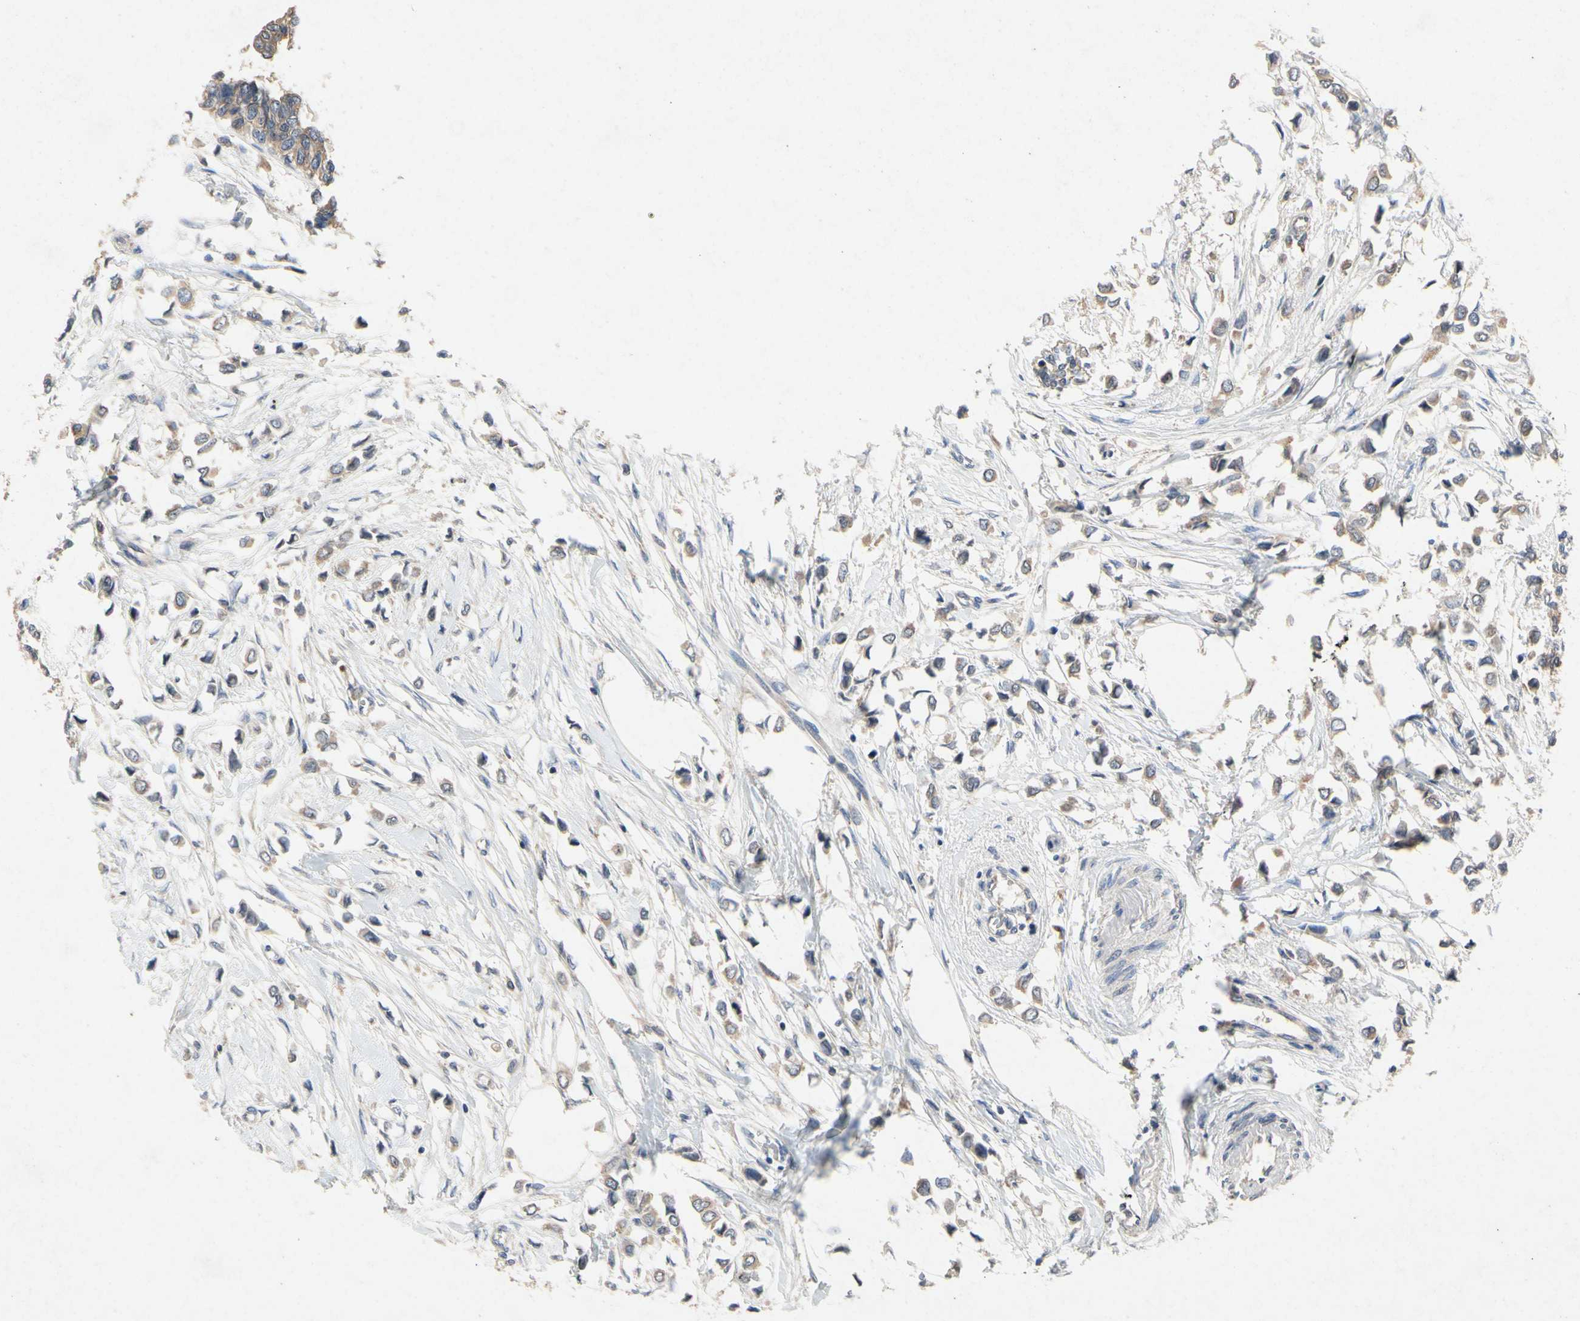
{"staining": {"intensity": "weak", "quantity": ">75%", "location": "cytoplasmic/membranous"}, "tissue": "breast cancer", "cell_type": "Tumor cells", "image_type": "cancer", "snomed": [{"axis": "morphology", "description": "Lobular carcinoma"}, {"axis": "topography", "description": "Breast"}], "caption": "Tumor cells exhibit low levels of weak cytoplasmic/membranous positivity in about >75% of cells in breast cancer (lobular carcinoma). (DAB IHC with brightfield microscopy, high magnification).", "gene": "RPS6KA1", "patient": {"sex": "female", "age": 51}}